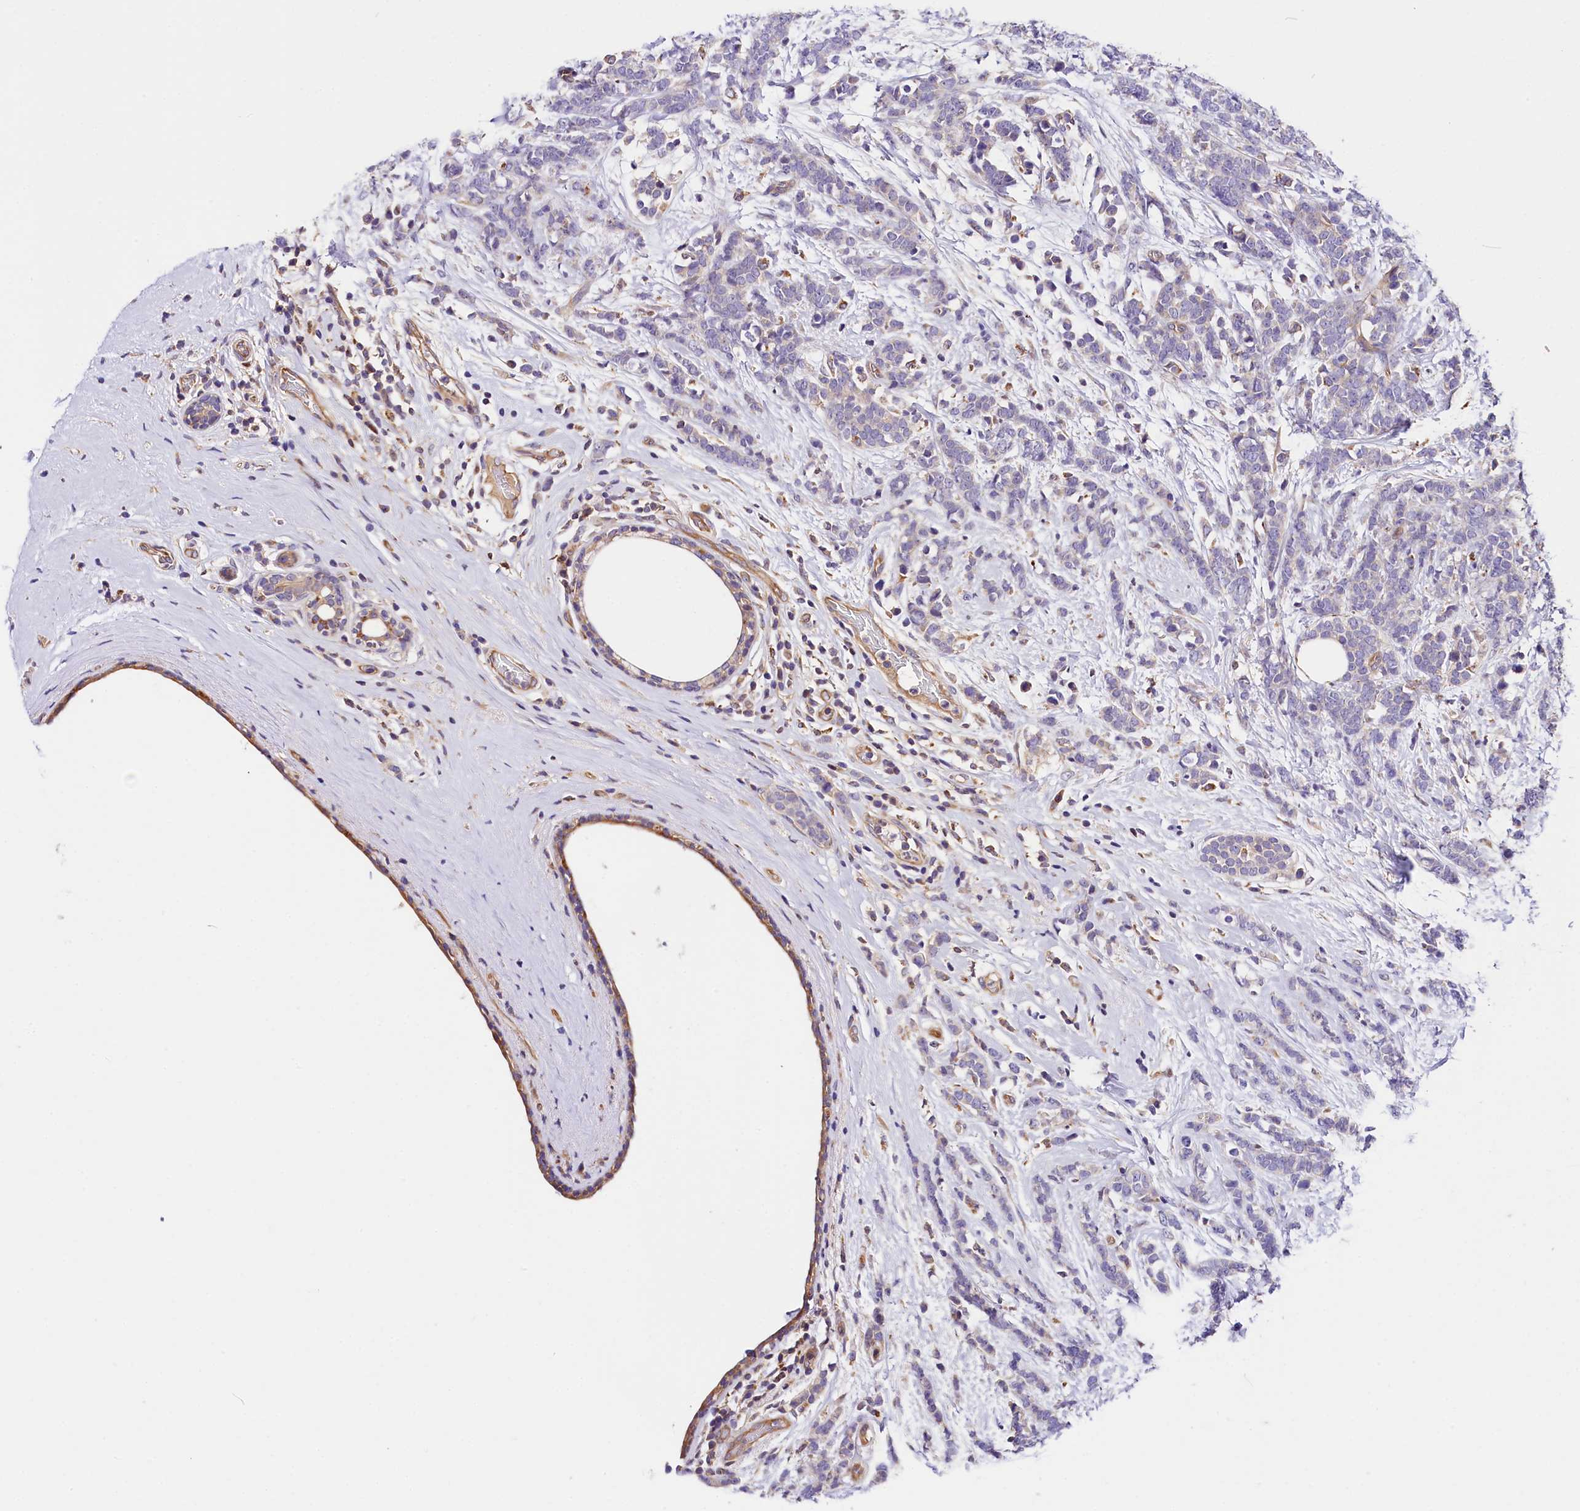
{"staining": {"intensity": "negative", "quantity": "none", "location": "none"}, "tissue": "breast cancer", "cell_type": "Tumor cells", "image_type": "cancer", "snomed": [{"axis": "morphology", "description": "Lobular carcinoma"}, {"axis": "topography", "description": "Breast"}], "caption": "Breast cancer (lobular carcinoma) stained for a protein using immunohistochemistry exhibits no expression tumor cells.", "gene": "ARMC6", "patient": {"sex": "female", "age": 58}}